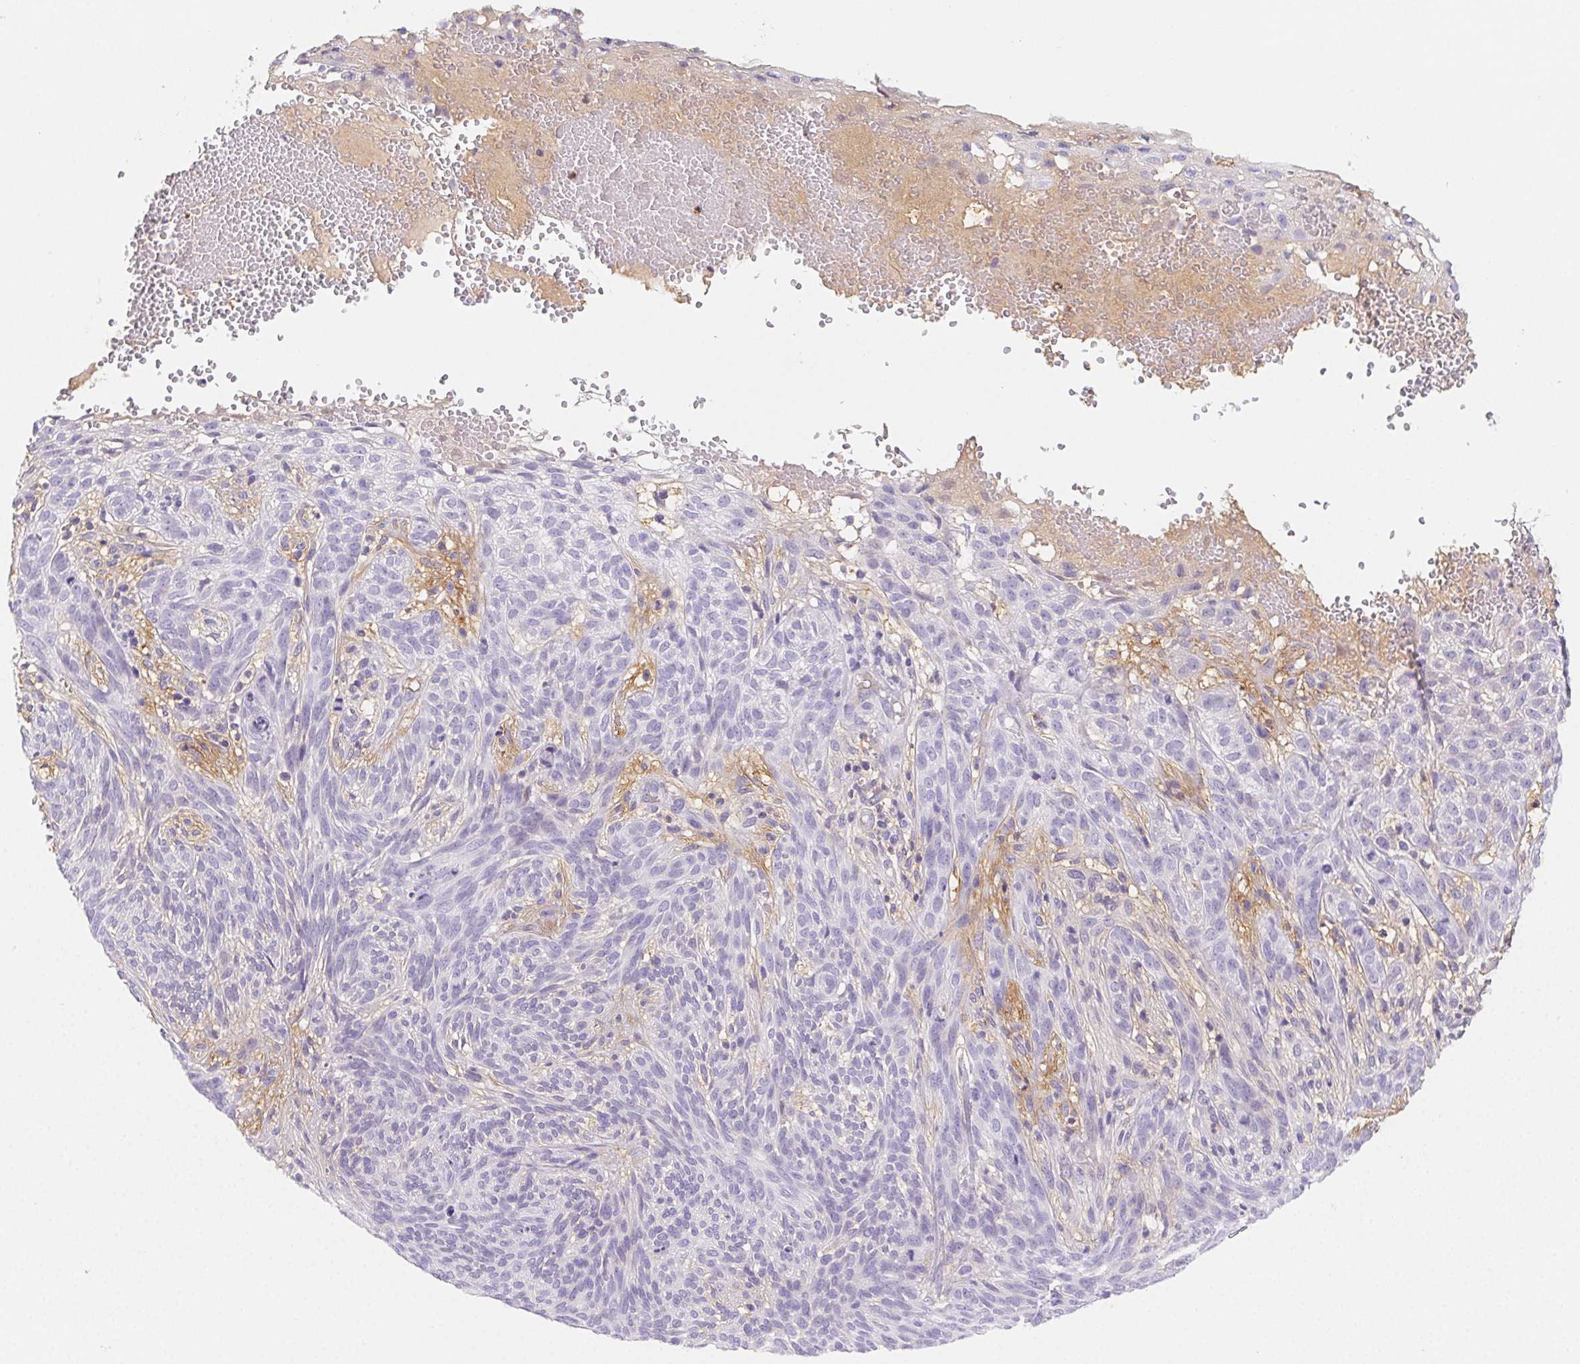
{"staining": {"intensity": "negative", "quantity": "none", "location": "none"}, "tissue": "skin cancer", "cell_type": "Tumor cells", "image_type": "cancer", "snomed": [{"axis": "morphology", "description": "Basal cell carcinoma"}, {"axis": "topography", "description": "Skin"}], "caption": "Tumor cells are negative for protein expression in human skin cancer.", "gene": "ITIH2", "patient": {"sex": "male", "age": 84}}